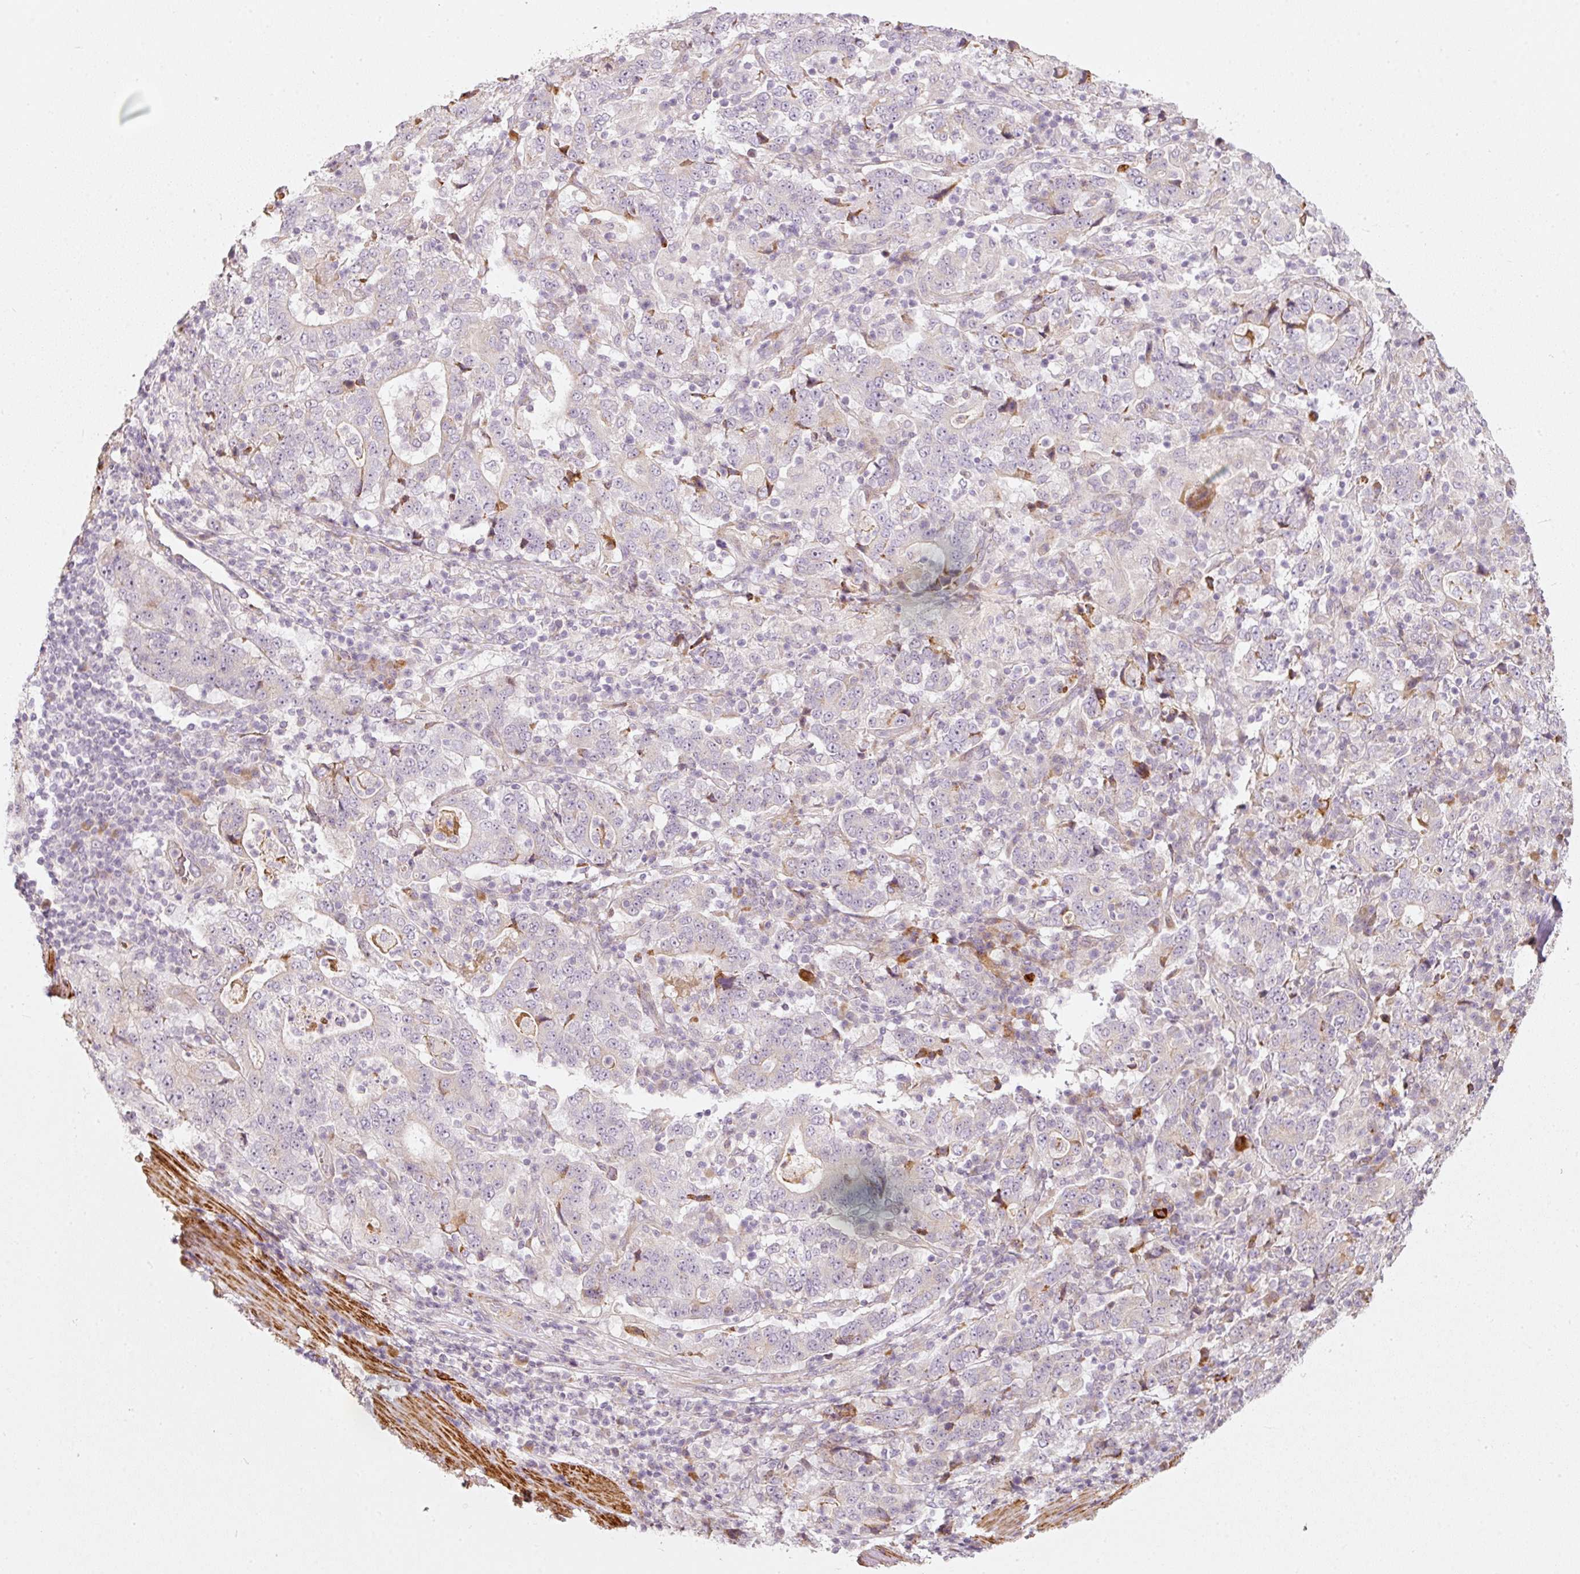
{"staining": {"intensity": "negative", "quantity": "none", "location": "none"}, "tissue": "stomach cancer", "cell_type": "Tumor cells", "image_type": "cancer", "snomed": [{"axis": "morphology", "description": "Normal tissue, NOS"}, {"axis": "morphology", "description": "Adenocarcinoma, NOS"}, {"axis": "topography", "description": "Stomach, upper"}, {"axis": "topography", "description": "Stomach"}], "caption": "The image reveals no significant positivity in tumor cells of stomach cancer (adenocarcinoma). The staining is performed using DAB brown chromogen with nuclei counter-stained in using hematoxylin.", "gene": "KCNQ1", "patient": {"sex": "male", "age": 59}}